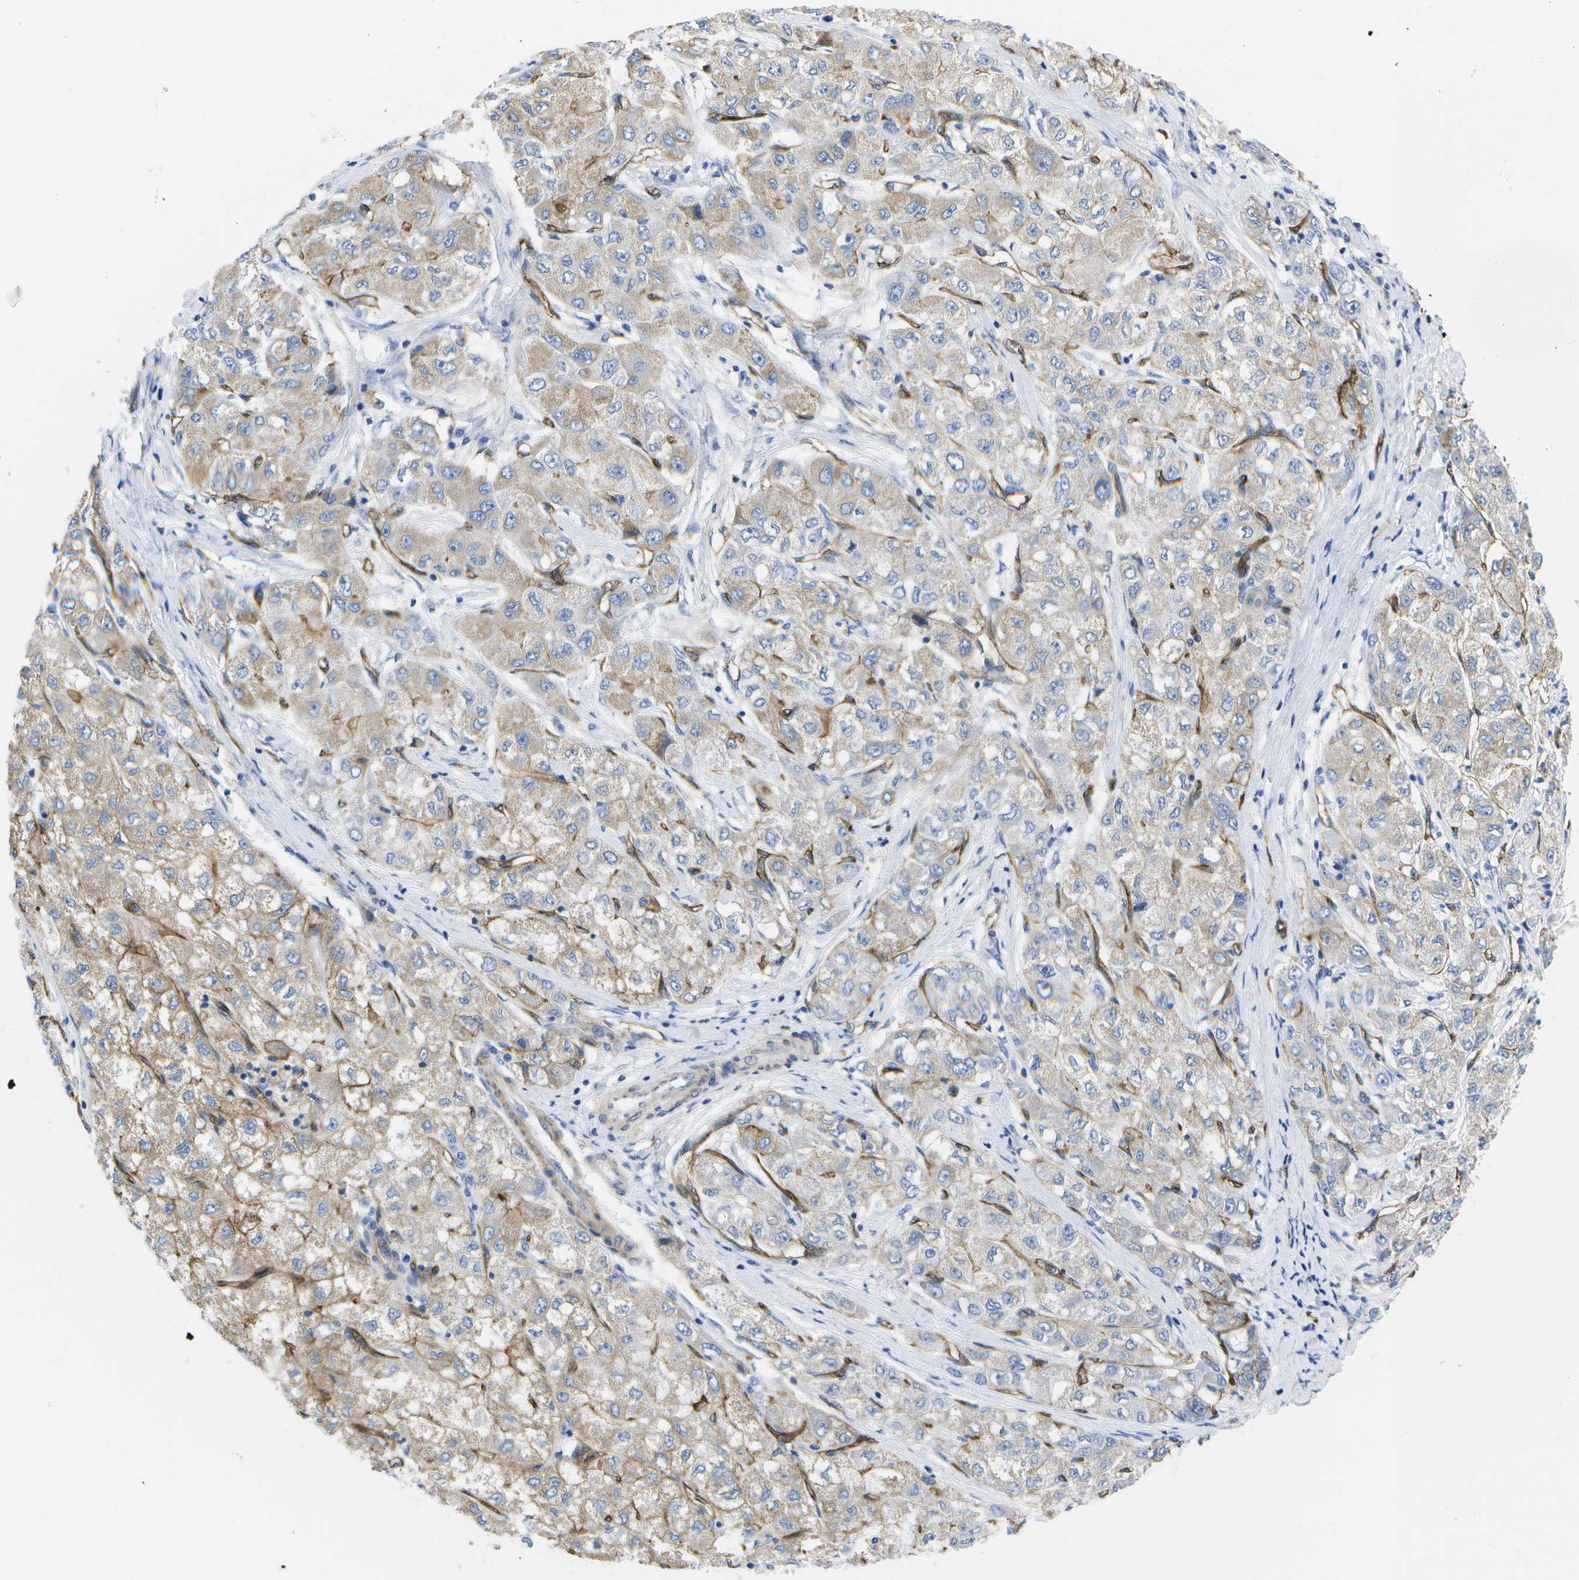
{"staining": {"intensity": "weak", "quantity": "25%-75%", "location": "cytoplasmic/membranous"}, "tissue": "liver cancer", "cell_type": "Tumor cells", "image_type": "cancer", "snomed": [{"axis": "morphology", "description": "Carcinoma, Hepatocellular, NOS"}, {"axis": "topography", "description": "Liver"}], "caption": "Liver hepatocellular carcinoma stained with a brown dye displays weak cytoplasmic/membranous positive positivity in approximately 25%-75% of tumor cells.", "gene": "DYSF", "patient": {"sex": "male", "age": 80}}